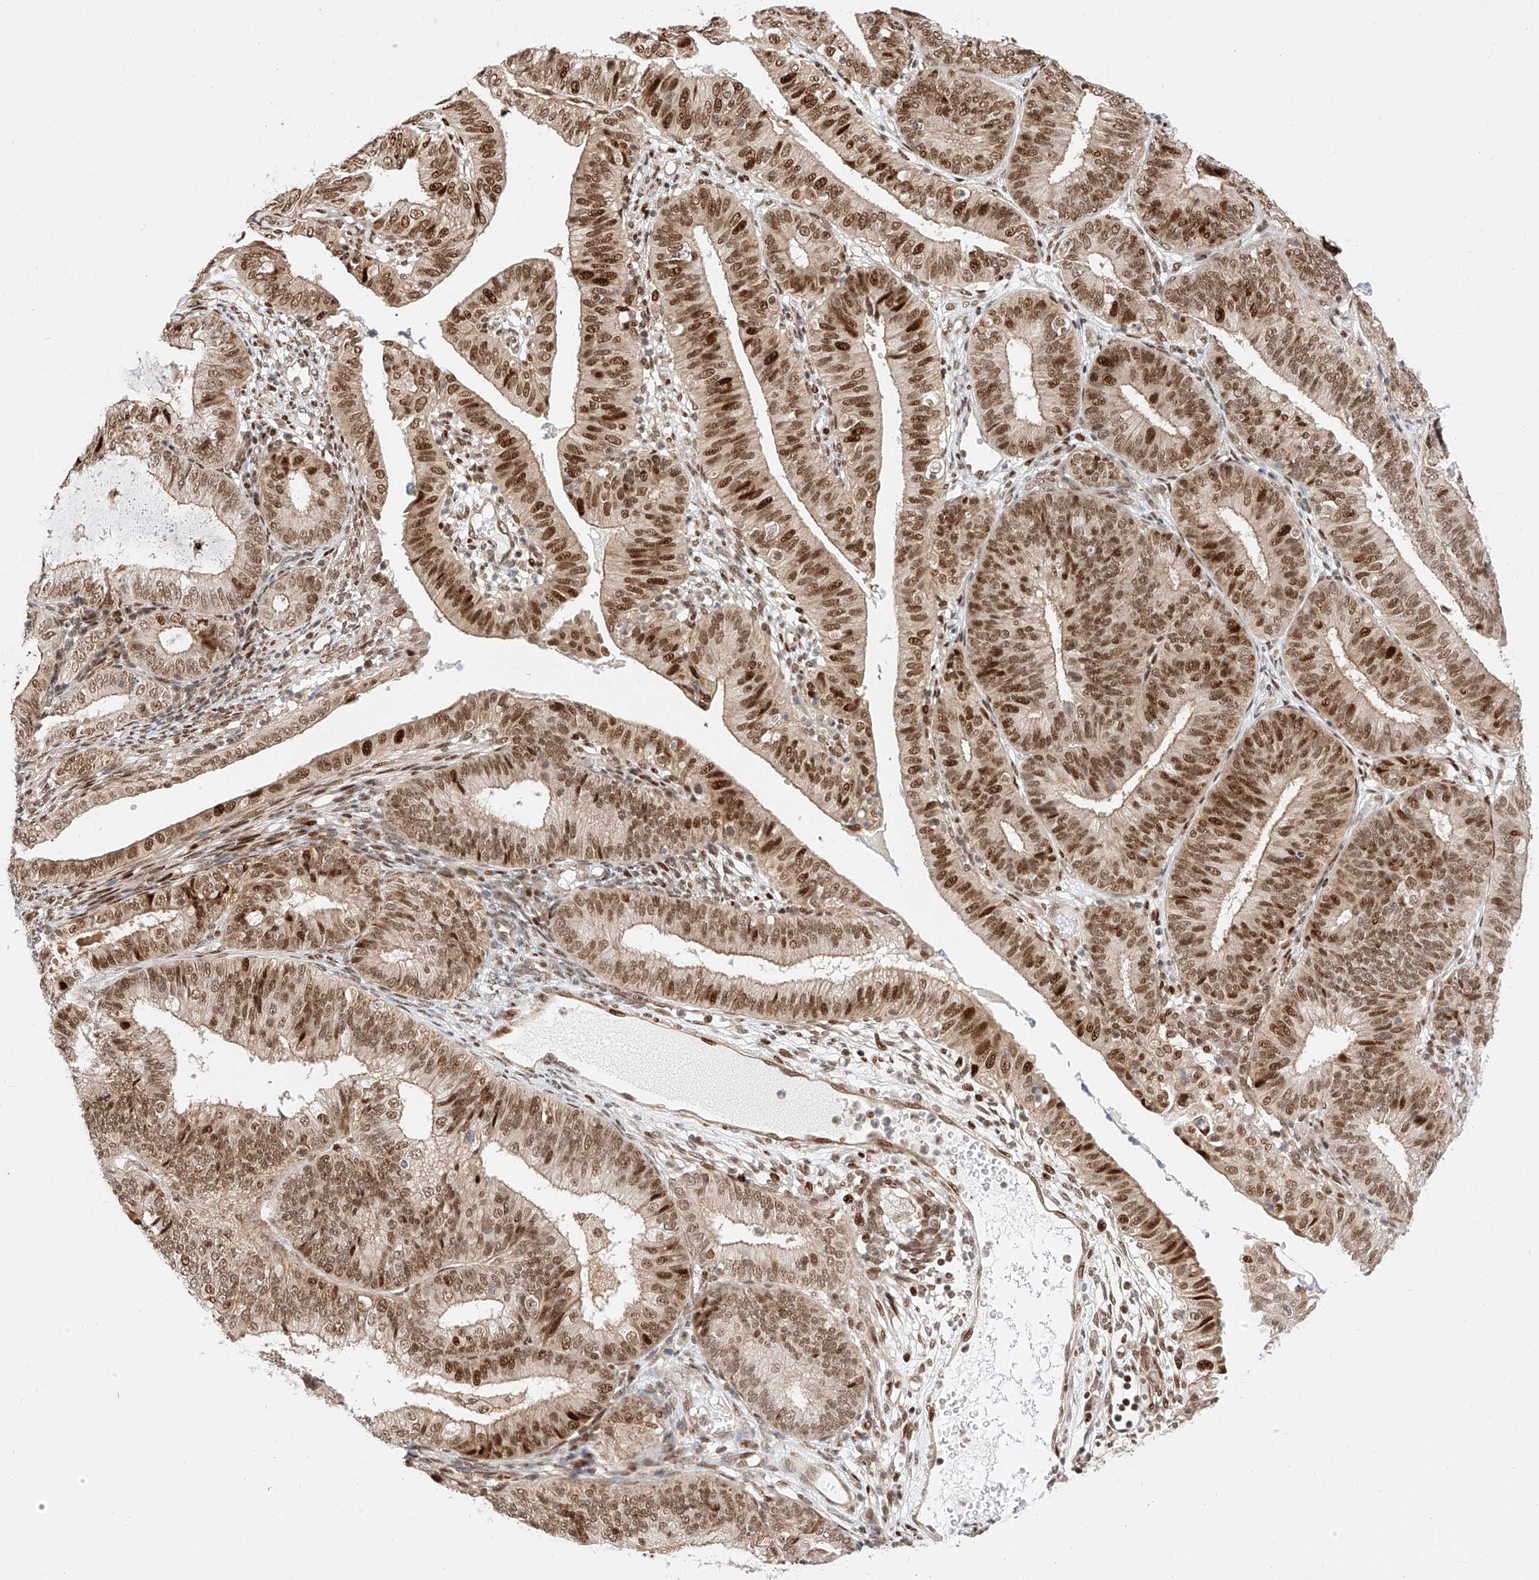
{"staining": {"intensity": "strong", "quantity": ">75%", "location": "nuclear"}, "tissue": "endometrial cancer", "cell_type": "Tumor cells", "image_type": "cancer", "snomed": [{"axis": "morphology", "description": "Adenocarcinoma, NOS"}, {"axis": "topography", "description": "Endometrium"}], "caption": "Protein positivity by immunohistochemistry (IHC) exhibits strong nuclear staining in approximately >75% of tumor cells in adenocarcinoma (endometrial).", "gene": "HDAC9", "patient": {"sex": "female", "age": 51}}